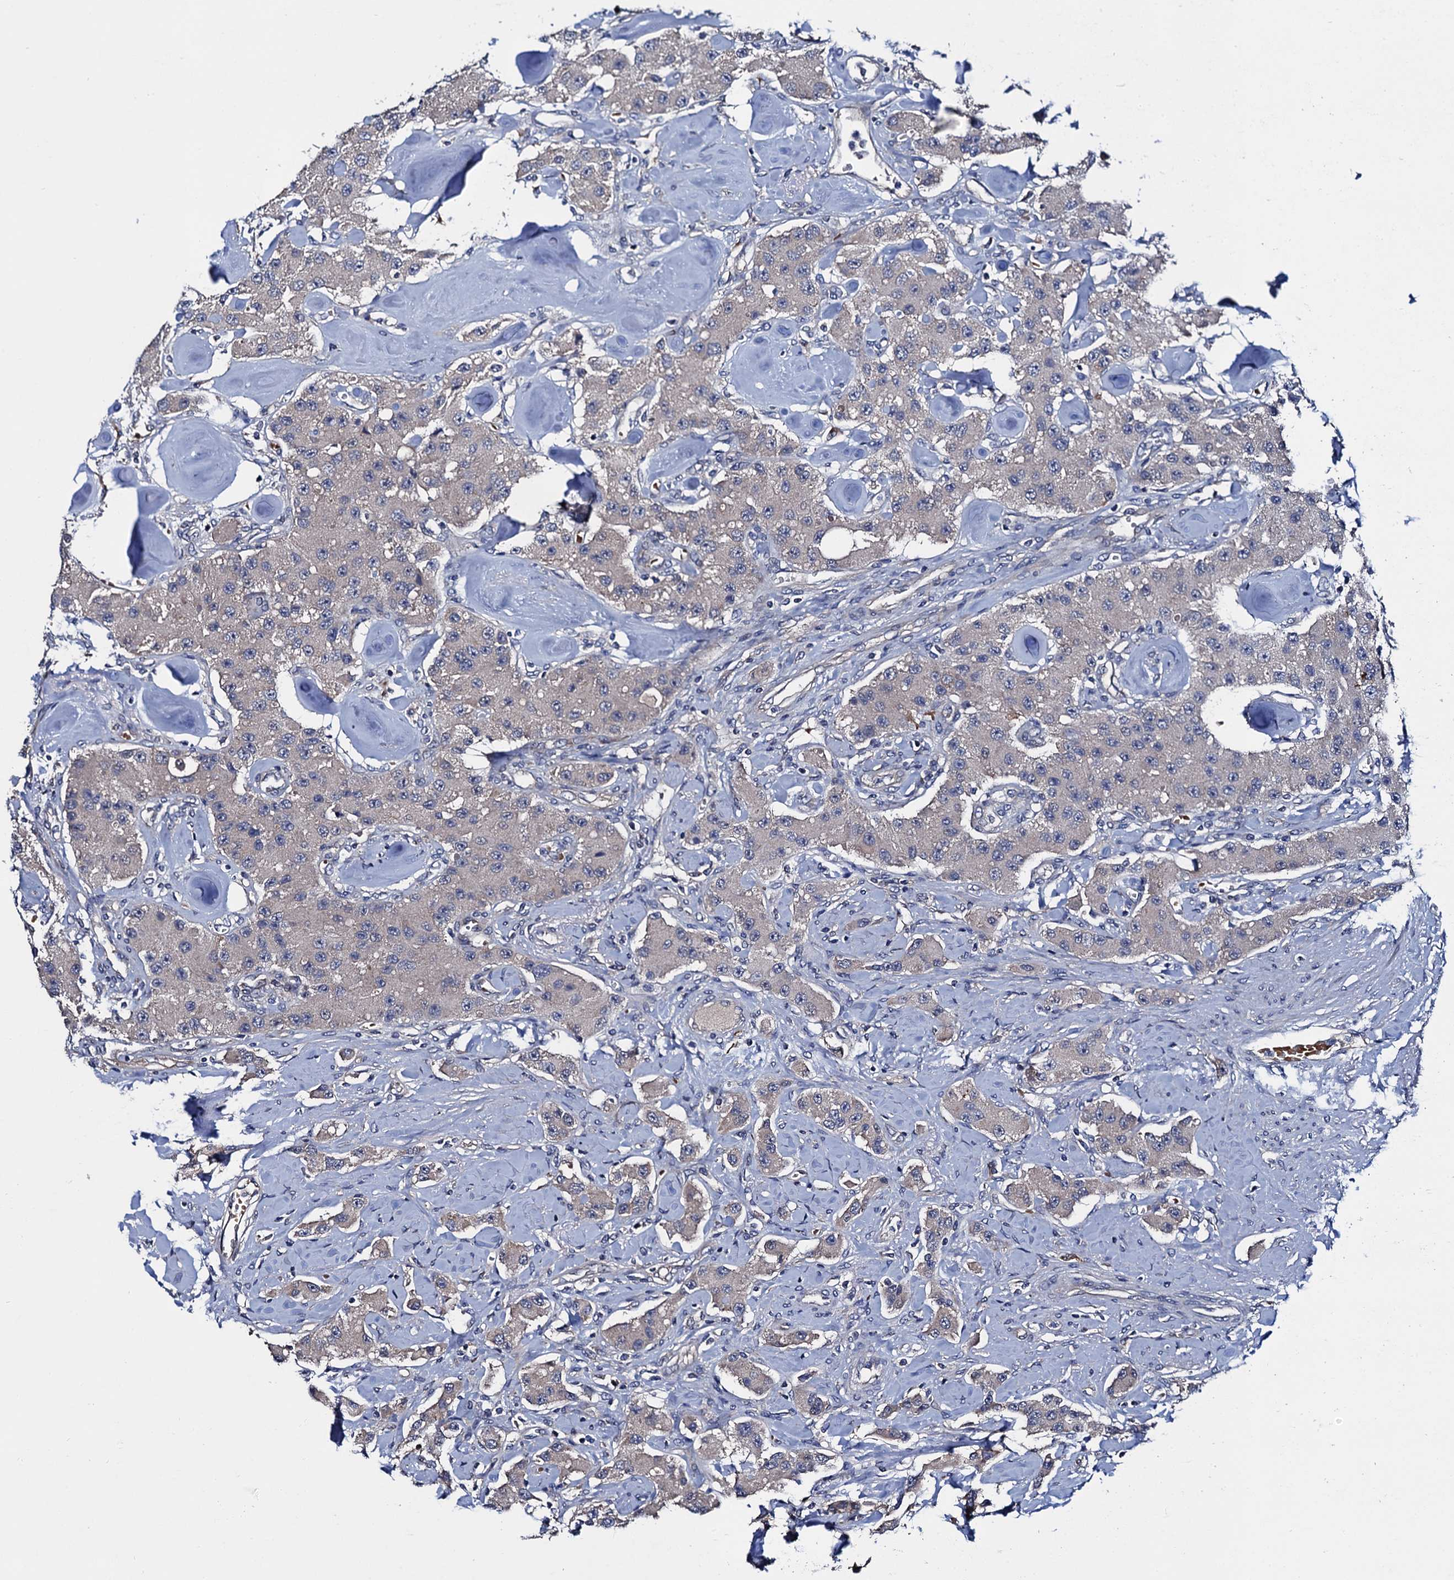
{"staining": {"intensity": "negative", "quantity": "none", "location": "none"}, "tissue": "carcinoid", "cell_type": "Tumor cells", "image_type": "cancer", "snomed": [{"axis": "morphology", "description": "Carcinoid, malignant, NOS"}, {"axis": "topography", "description": "Pancreas"}], "caption": "Immunohistochemical staining of human carcinoid reveals no significant staining in tumor cells. The staining was performed using DAB (3,3'-diaminobenzidine) to visualize the protein expression in brown, while the nuclei were stained in blue with hematoxylin (Magnification: 20x).", "gene": "TRMT112", "patient": {"sex": "male", "age": 41}}